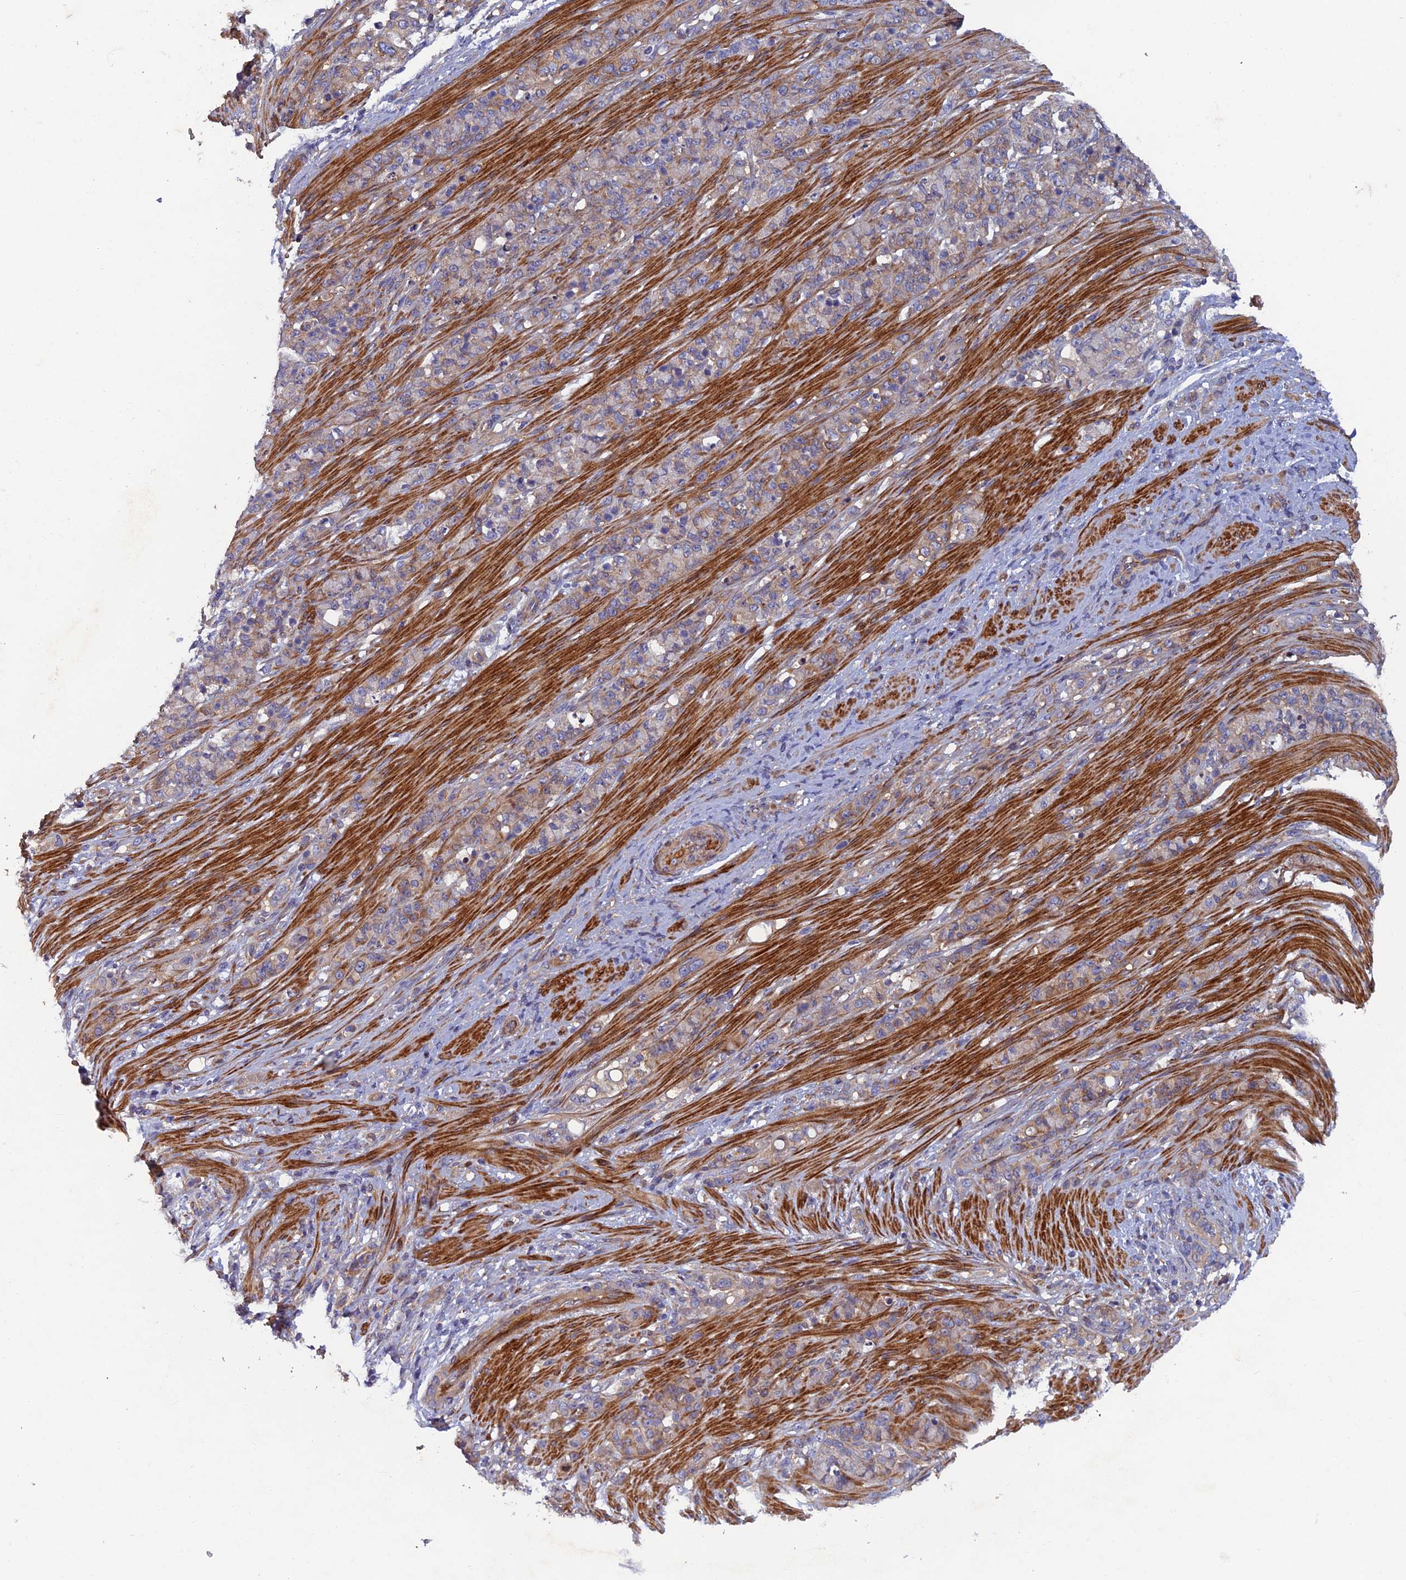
{"staining": {"intensity": "weak", "quantity": "25%-75%", "location": "cytoplasmic/membranous"}, "tissue": "stomach cancer", "cell_type": "Tumor cells", "image_type": "cancer", "snomed": [{"axis": "morphology", "description": "Adenocarcinoma, NOS"}, {"axis": "topography", "description": "Stomach"}], "caption": "Immunohistochemical staining of human adenocarcinoma (stomach) exhibits low levels of weak cytoplasmic/membranous positivity in about 25%-75% of tumor cells.", "gene": "NCAPG", "patient": {"sex": "female", "age": 79}}